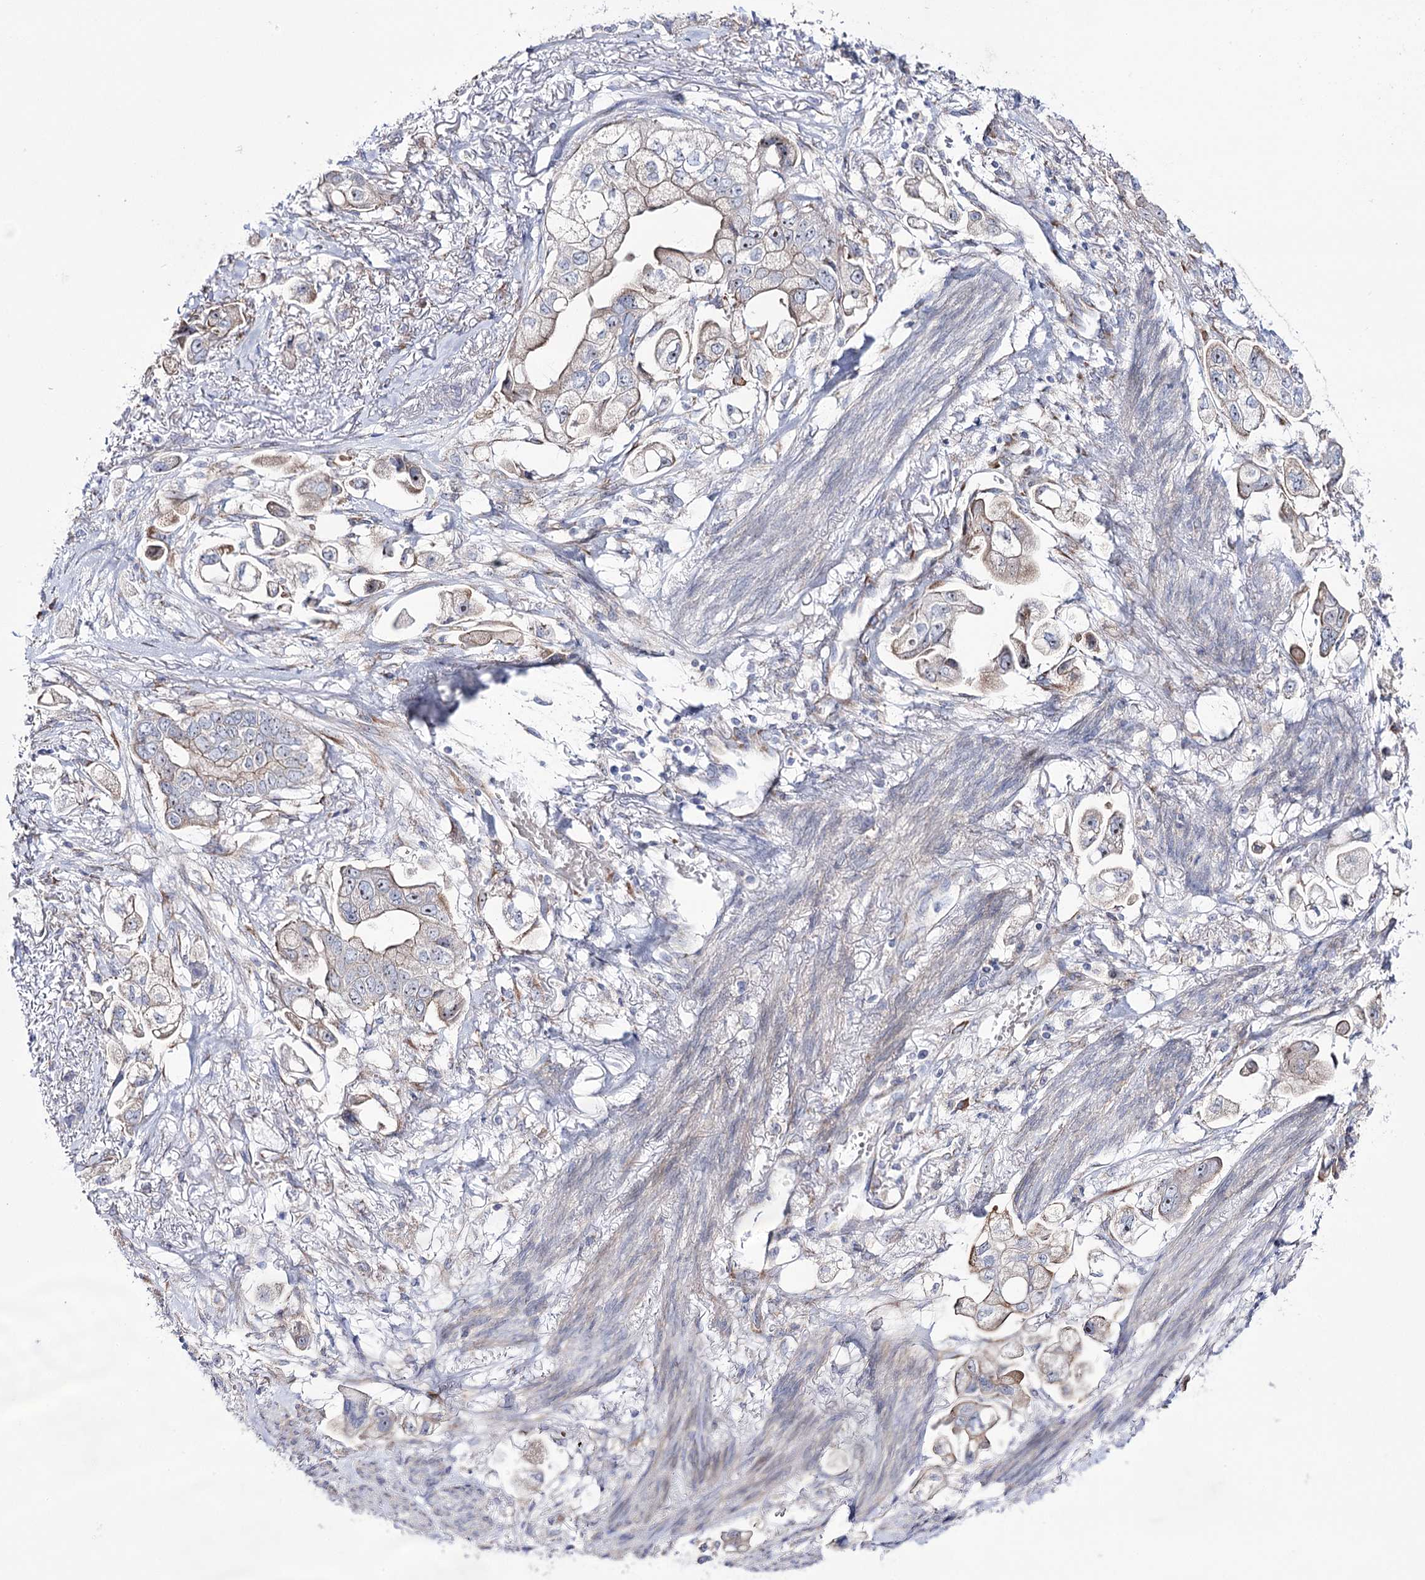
{"staining": {"intensity": "weak", "quantity": "<25%", "location": "cytoplasmic/membranous"}, "tissue": "stomach cancer", "cell_type": "Tumor cells", "image_type": "cancer", "snomed": [{"axis": "morphology", "description": "Adenocarcinoma, NOS"}, {"axis": "topography", "description": "Stomach"}], "caption": "Tumor cells show no significant staining in adenocarcinoma (stomach).", "gene": "METTL5", "patient": {"sex": "male", "age": 62}}